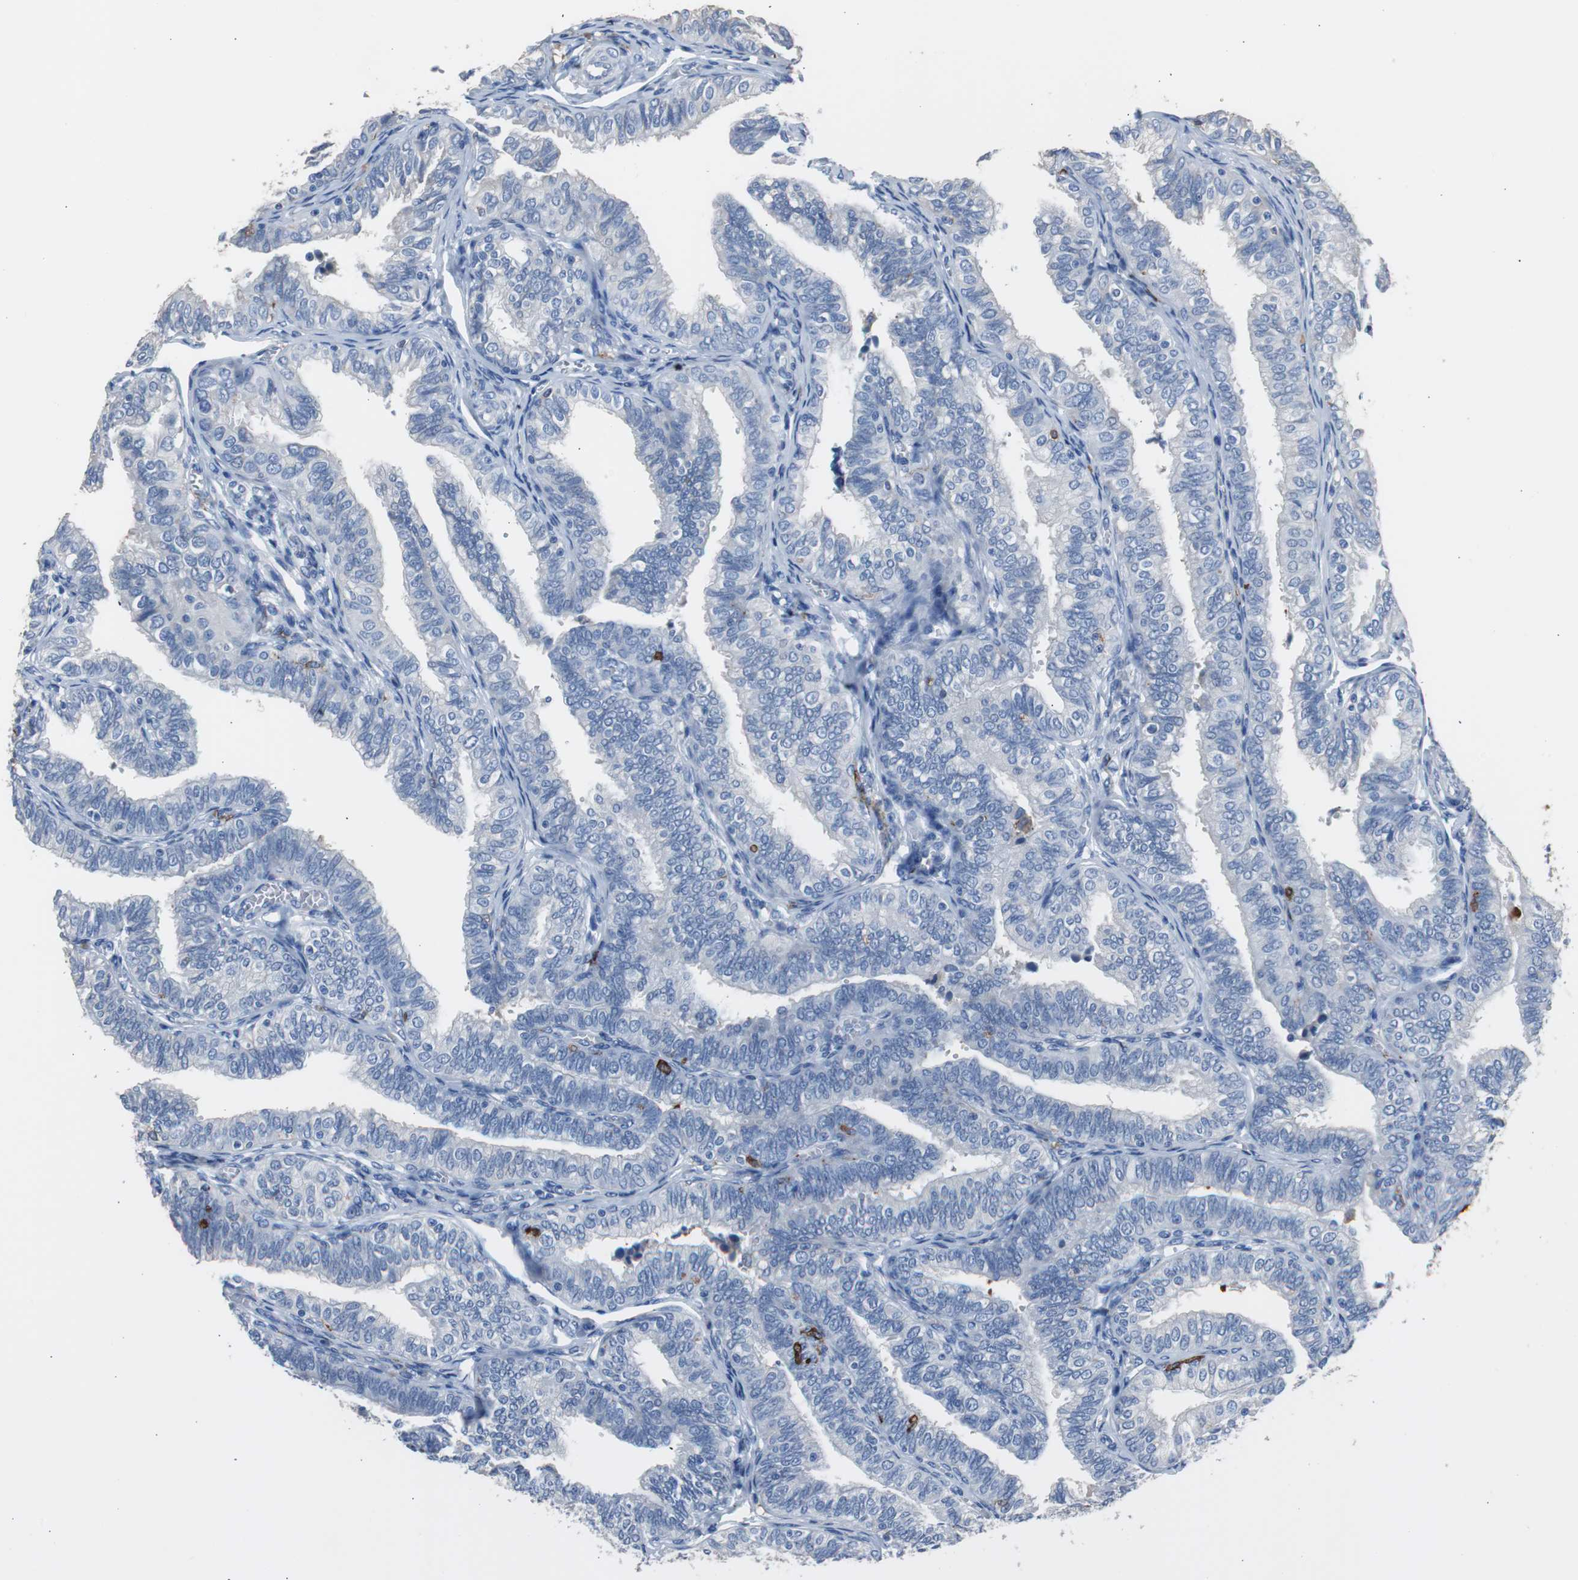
{"staining": {"intensity": "moderate", "quantity": "<25%", "location": "cytoplasmic/membranous"}, "tissue": "fallopian tube", "cell_type": "Glandular cells", "image_type": "normal", "snomed": [{"axis": "morphology", "description": "Normal tissue, NOS"}, {"axis": "topography", "description": "Fallopian tube"}], "caption": "Immunohistochemistry histopathology image of normal human fallopian tube stained for a protein (brown), which exhibits low levels of moderate cytoplasmic/membranous positivity in approximately <25% of glandular cells.", "gene": "FCGR2B", "patient": {"sex": "female", "age": 46}}